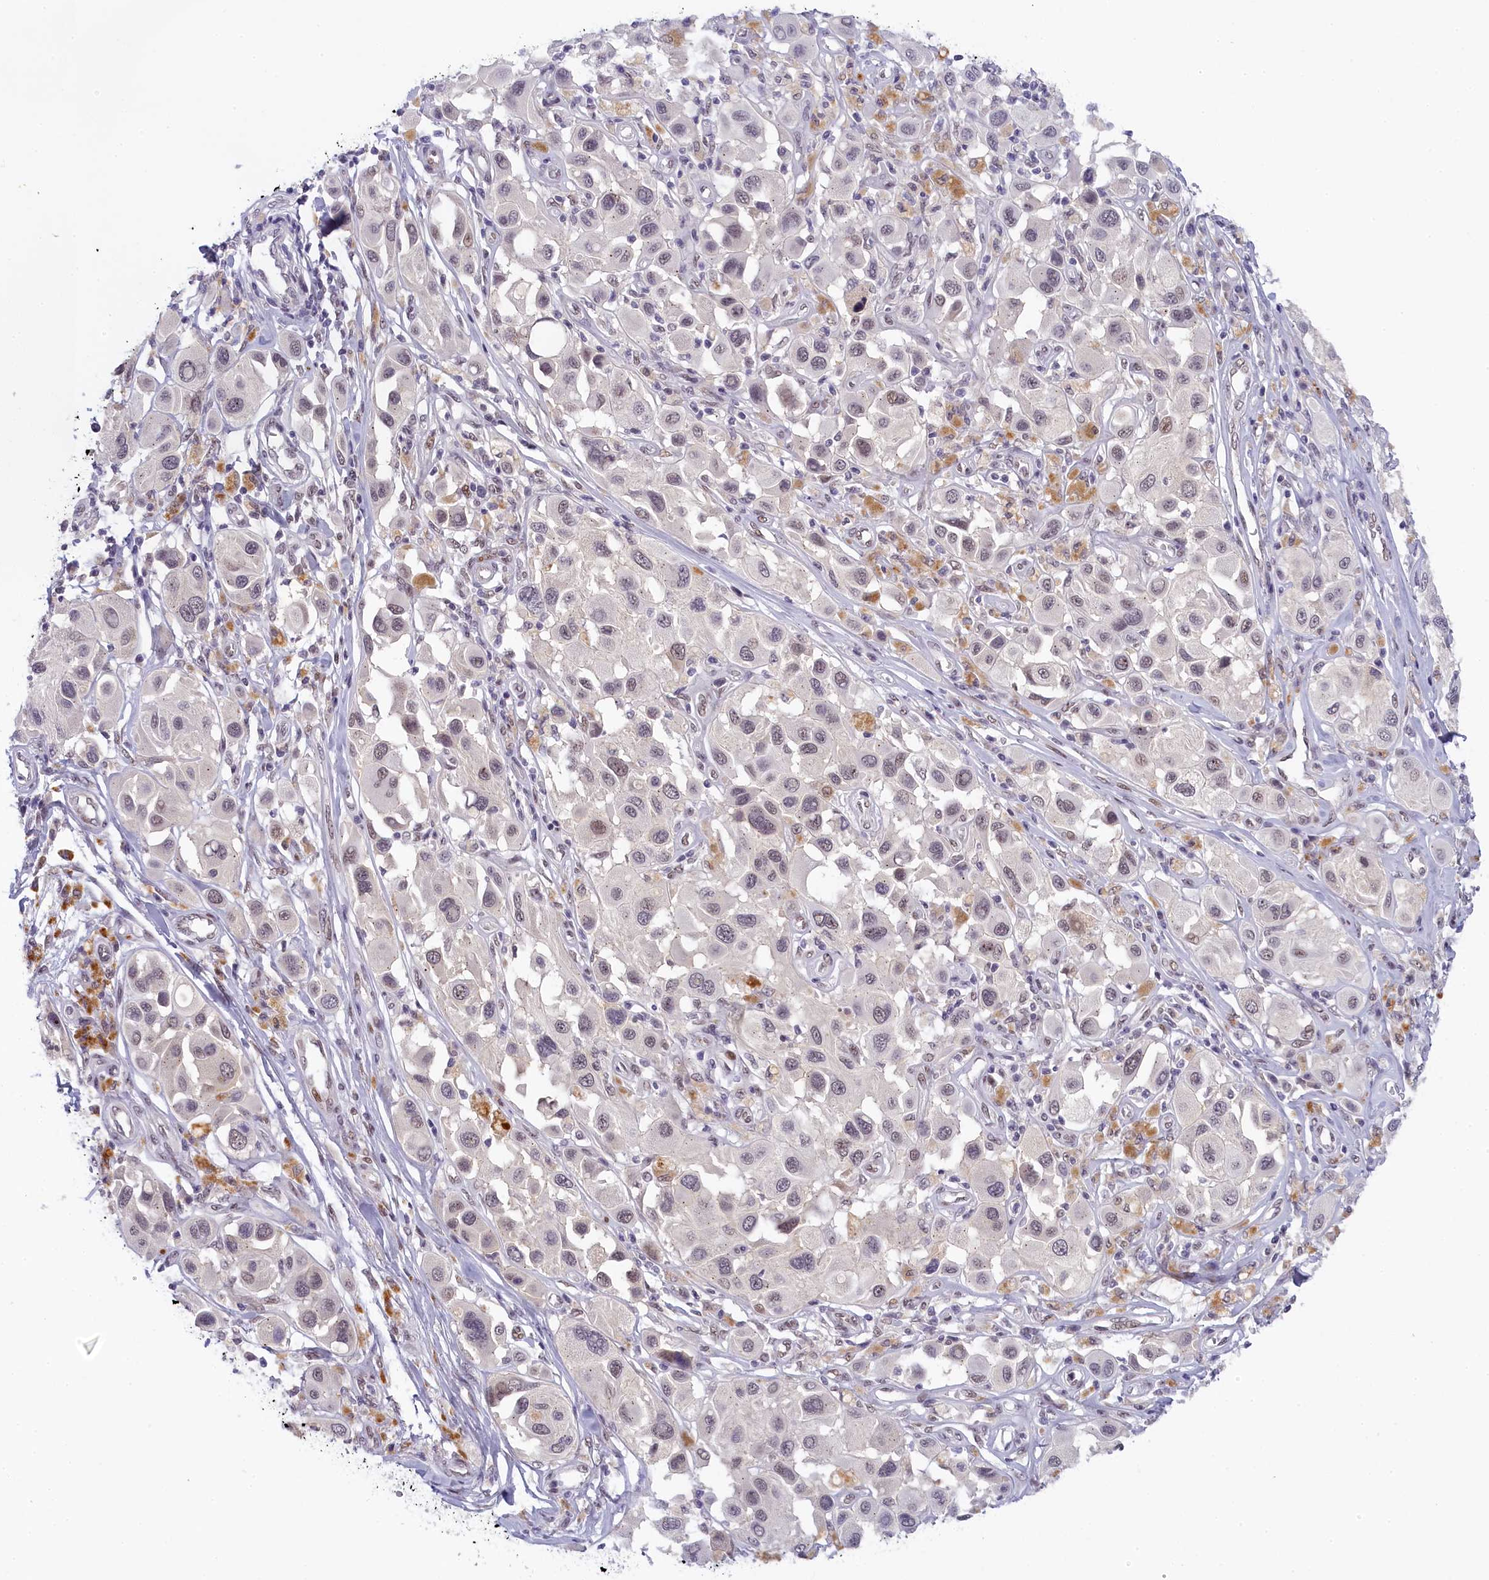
{"staining": {"intensity": "weak", "quantity": "<25%", "location": "nuclear"}, "tissue": "melanoma", "cell_type": "Tumor cells", "image_type": "cancer", "snomed": [{"axis": "morphology", "description": "Malignant melanoma, Metastatic site"}, {"axis": "topography", "description": "Skin"}], "caption": "Tumor cells are negative for brown protein staining in malignant melanoma (metastatic site). (IHC, brightfield microscopy, high magnification).", "gene": "SEC31B", "patient": {"sex": "male", "age": 41}}